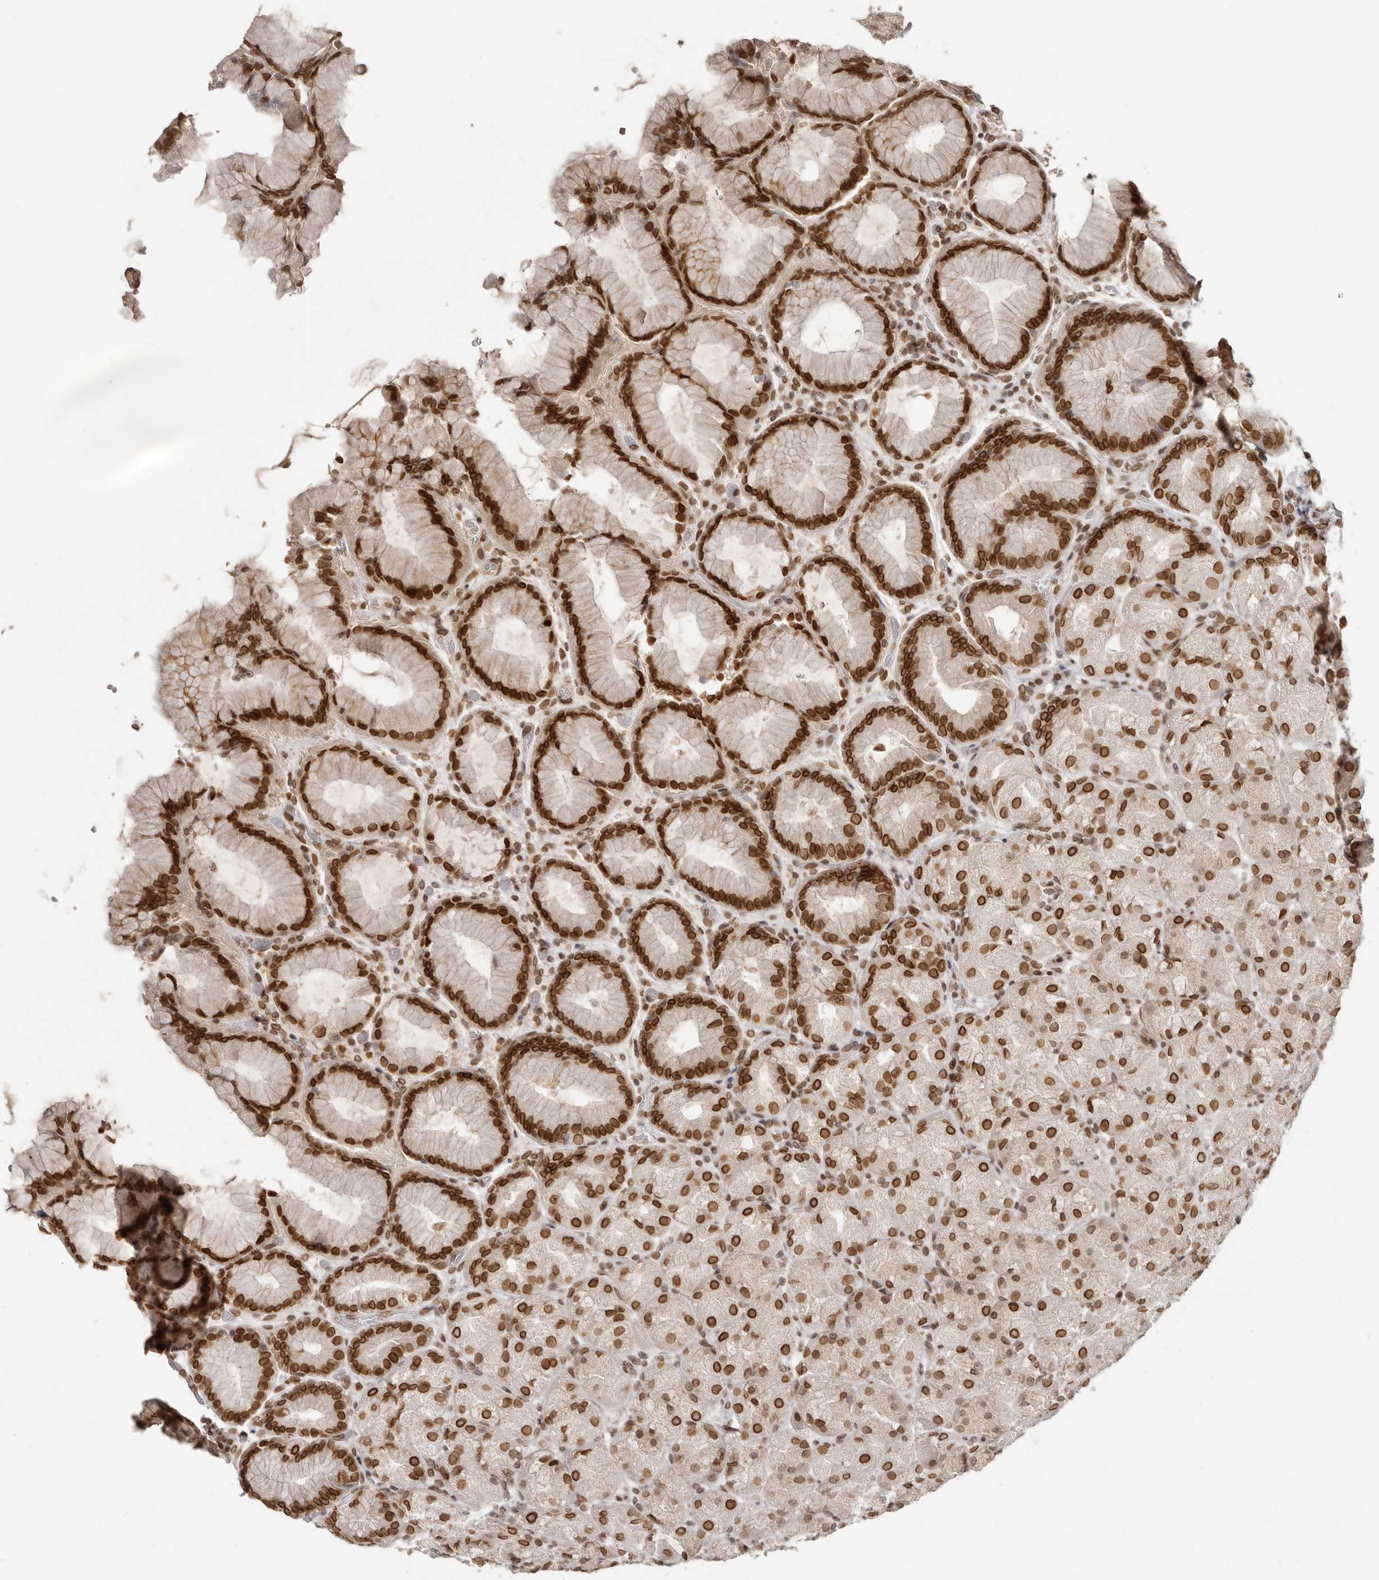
{"staining": {"intensity": "strong", "quantity": ">75%", "location": "cytoplasmic/membranous,nuclear"}, "tissue": "stomach", "cell_type": "Glandular cells", "image_type": "normal", "snomed": [{"axis": "morphology", "description": "Normal tissue, NOS"}, {"axis": "topography", "description": "Stomach, upper"}, {"axis": "topography", "description": "Stomach"}], "caption": "Immunohistochemical staining of unremarkable stomach exhibits strong cytoplasmic/membranous,nuclear protein expression in approximately >75% of glandular cells. Using DAB (3,3'-diaminobenzidine) (brown) and hematoxylin (blue) stains, captured at high magnification using brightfield microscopy.", "gene": "NUP153", "patient": {"sex": "male", "age": 48}}